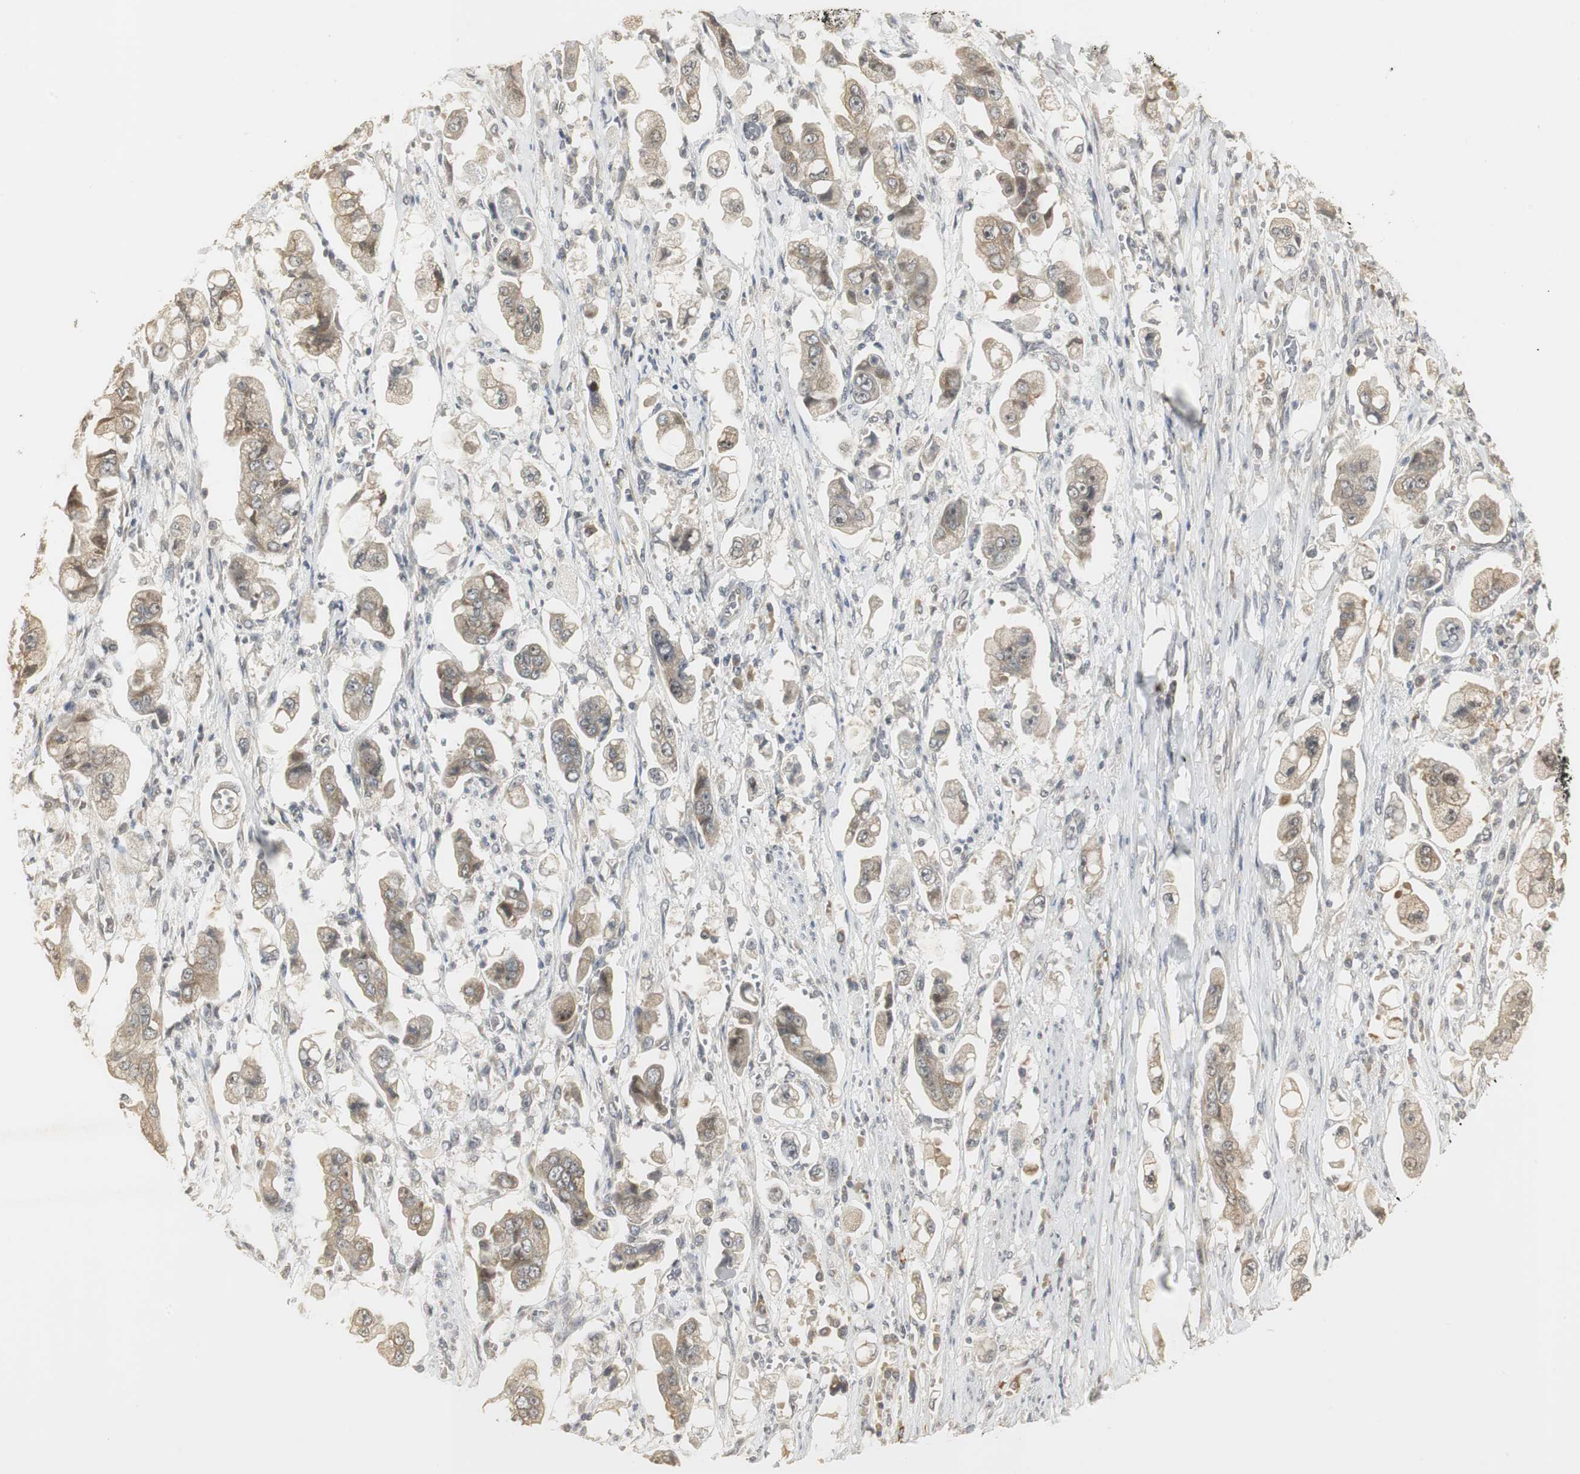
{"staining": {"intensity": "weak", "quantity": ">75%", "location": "cytoplasmic/membranous"}, "tissue": "stomach cancer", "cell_type": "Tumor cells", "image_type": "cancer", "snomed": [{"axis": "morphology", "description": "Adenocarcinoma, NOS"}, {"axis": "topography", "description": "Stomach"}], "caption": "Protein analysis of adenocarcinoma (stomach) tissue displays weak cytoplasmic/membranous positivity in about >75% of tumor cells.", "gene": "ELOA", "patient": {"sex": "male", "age": 62}}